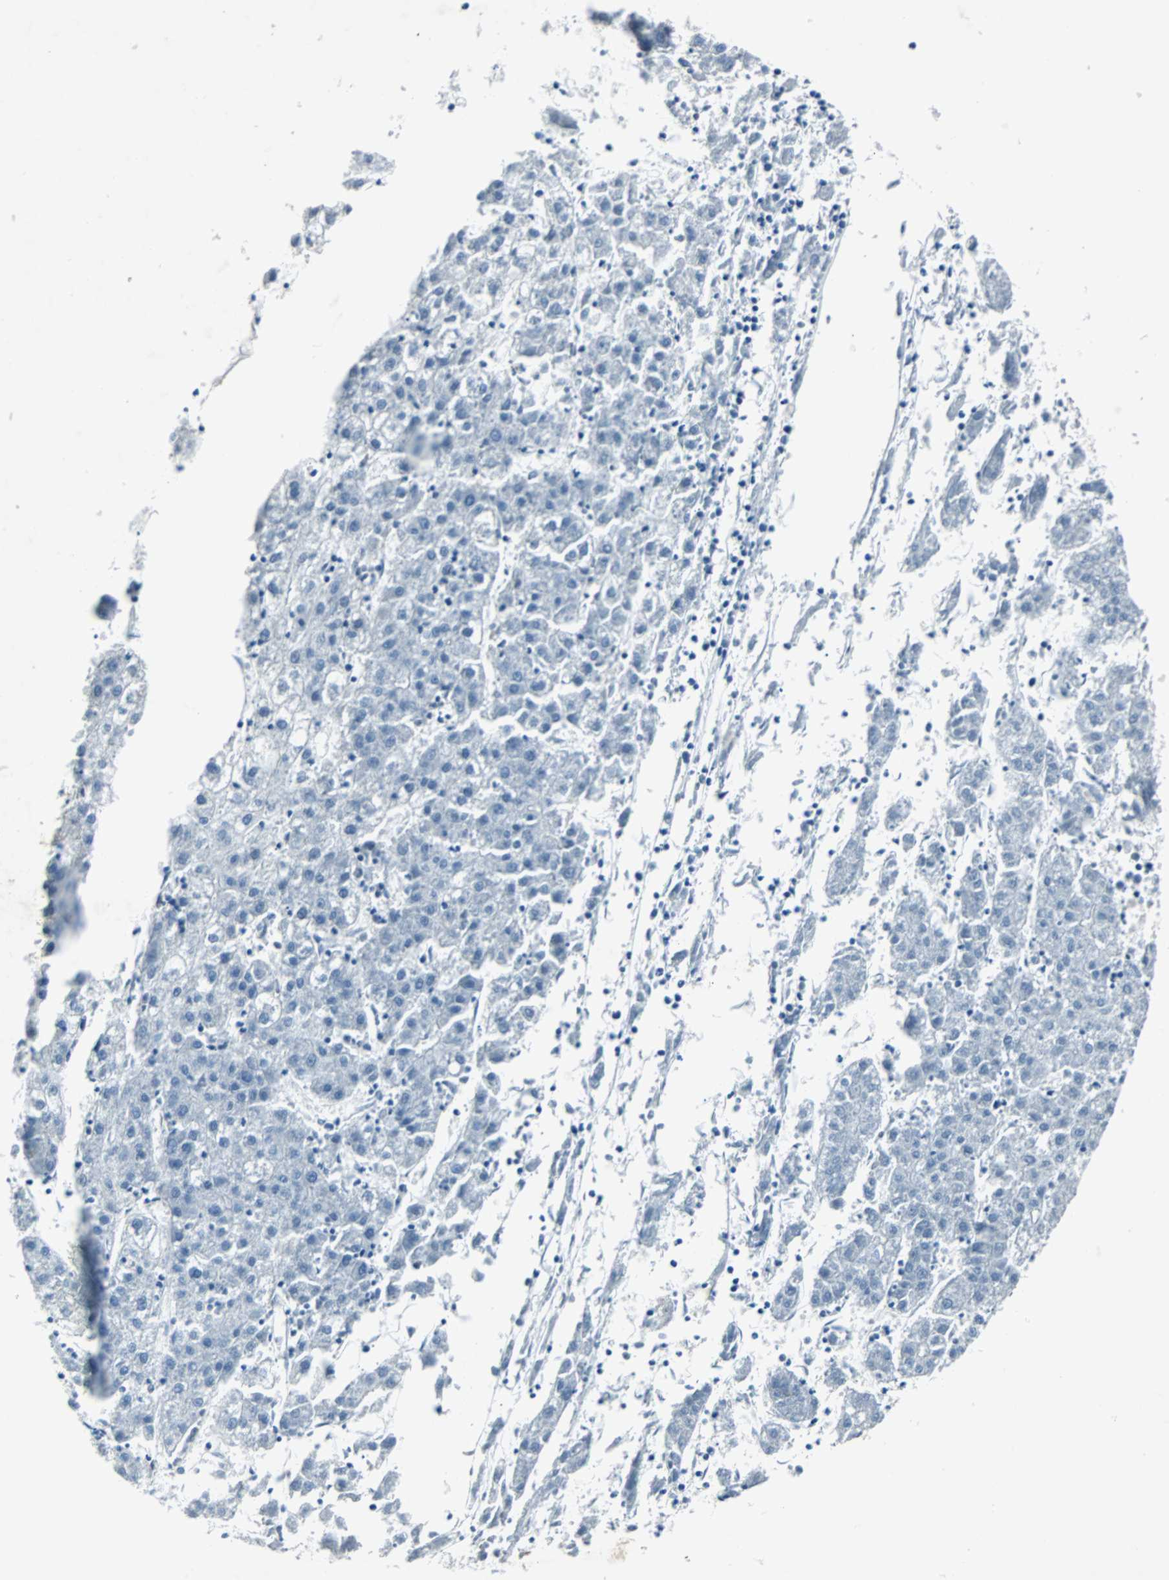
{"staining": {"intensity": "negative", "quantity": "none", "location": "none"}, "tissue": "liver cancer", "cell_type": "Tumor cells", "image_type": "cancer", "snomed": [{"axis": "morphology", "description": "Carcinoma, Hepatocellular, NOS"}, {"axis": "topography", "description": "Liver"}], "caption": "The IHC histopathology image has no significant positivity in tumor cells of liver cancer (hepatocellular carcinoma) tissue.", "gene": "MEF2D", "patient": {"sex": "male", "age": 72}}